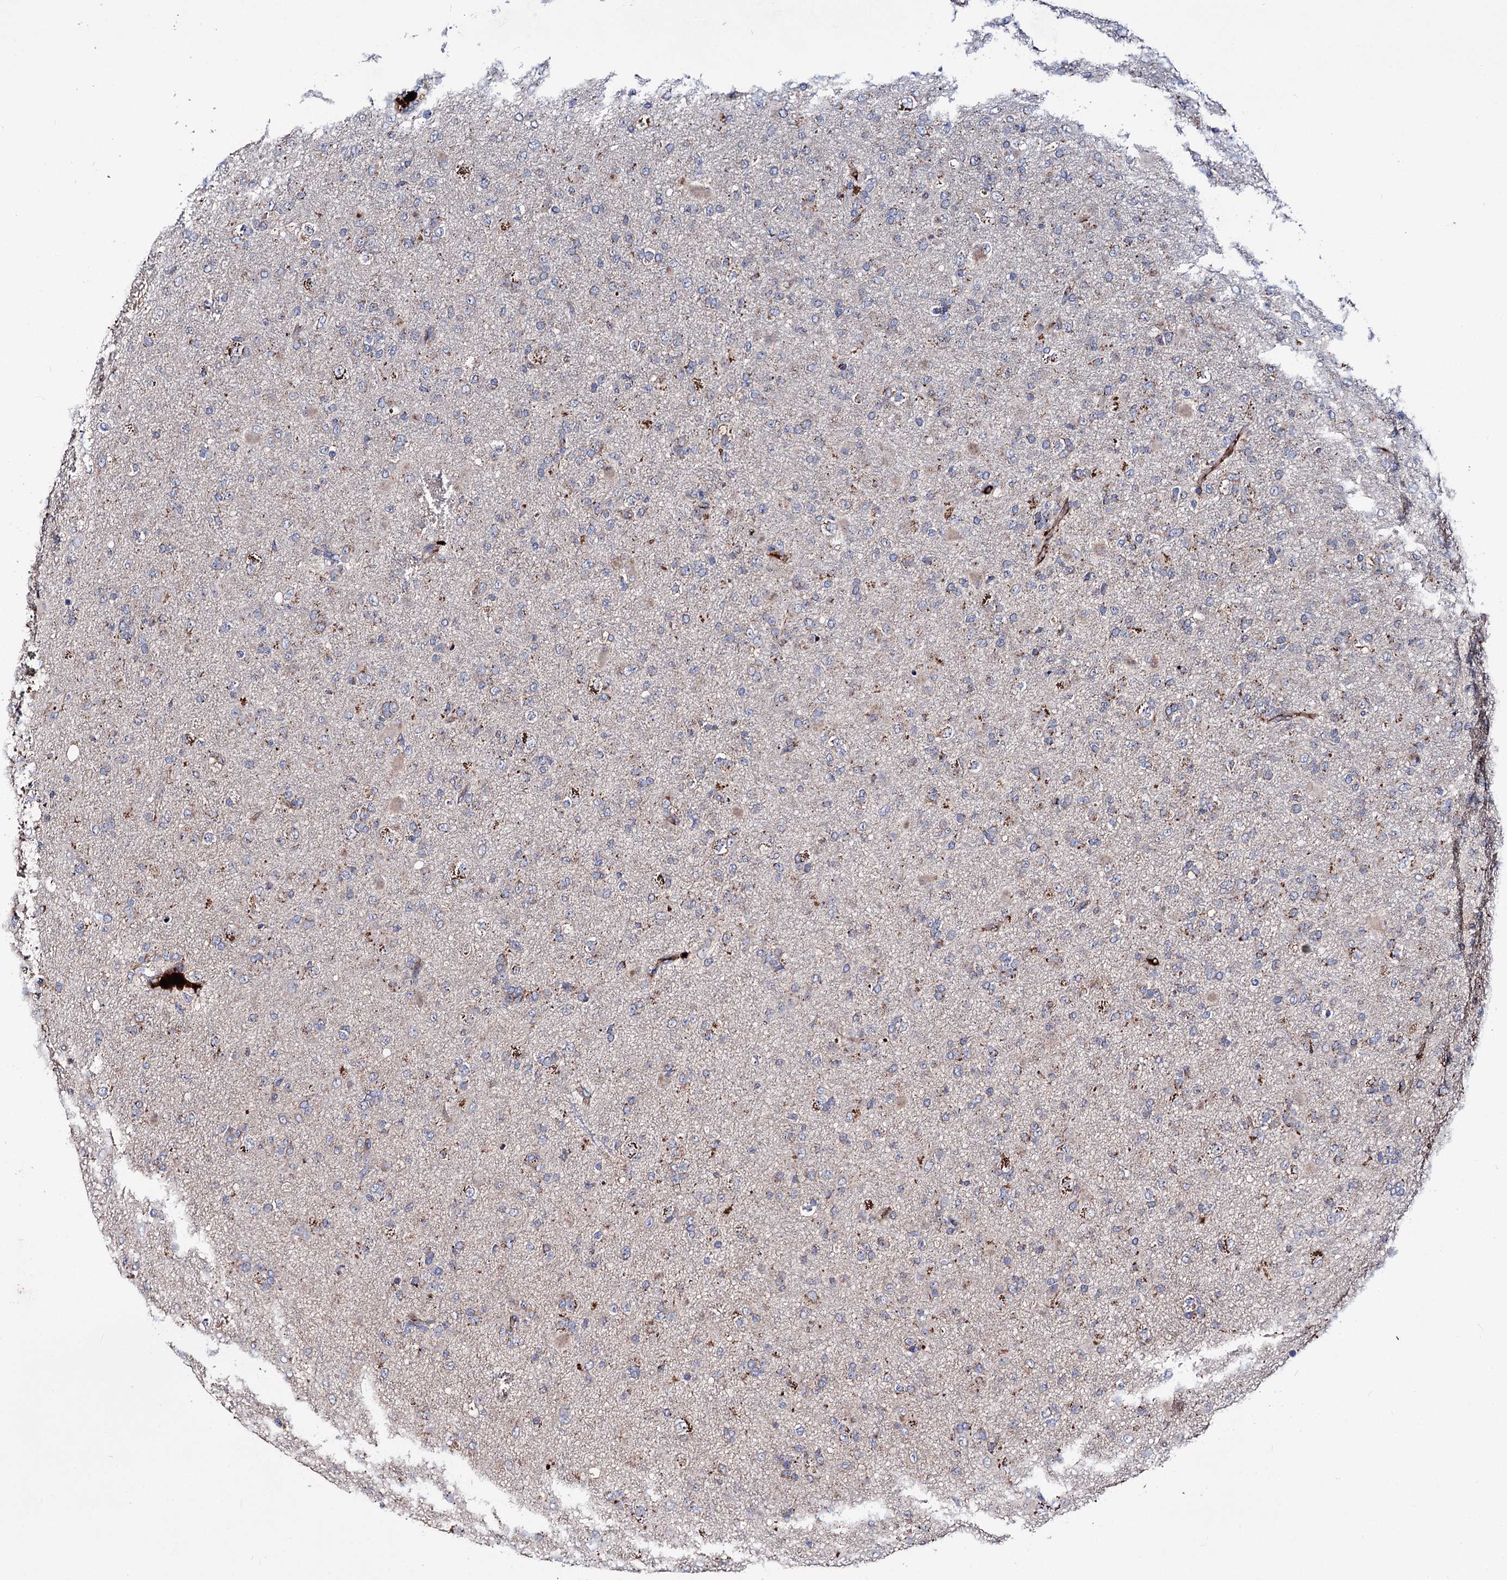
{"staining": {"intensity": "negative", "quantity": "none", "location": "none"}, "tissue": "glioma", "cell_type": "Tumor cells", "image_type": "cancer", "snomed": [{"axis": "morphology", "description": "Glioma, malignant, Low grade"}, {"axis": "topography", "description": "Brain"}], "caption": "IHC of glioma shows no positivity in tumor cells.", "gene": "CLPB", "patient": {"sex": "male", "age": 65}}